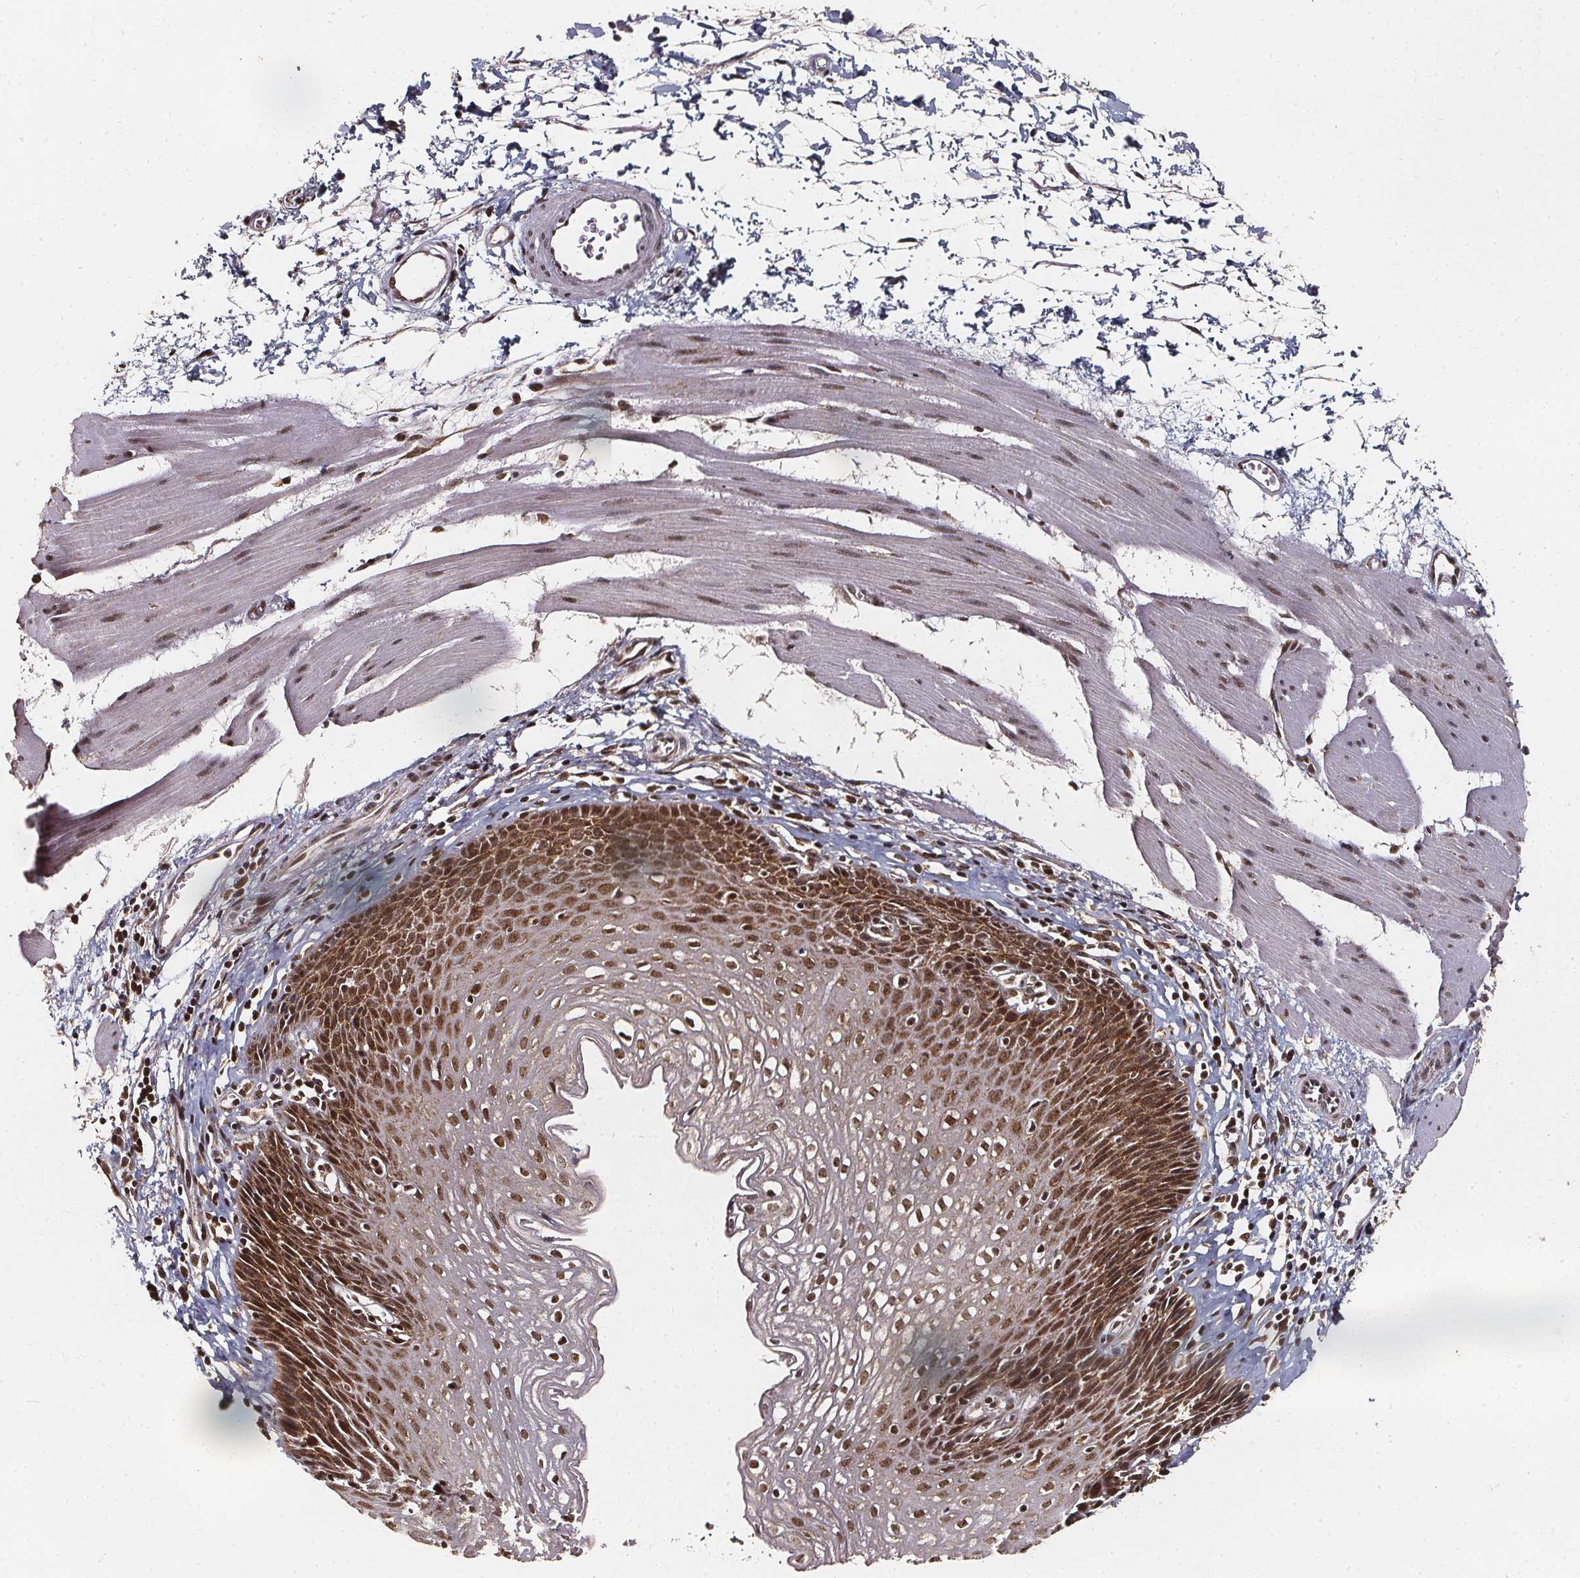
{"staining": {"intensity": "moderate", "quantity": ">75%", "location": "cytoplasmic/membranous,nuclear"}, "tissue": "esophagus", "cell_type": "Squamous epithelial cells", "image_type": "normal", "snomed": [{"axis": "morphology", "description": "Normal tissue, NOS"}, {"axis": "topography", "description": "Esophagus"}], "caption": "Protein expression analysis of benign esophagus exhibits moderate cytoplasmic/membranous,nuclear staining in approximately >75% of squamous epithelial cells. (Brightfield microscopy of DAB IHC at high magnification).", "gene": "SMN1", "patient": {"sex": "female", "age": 64}}